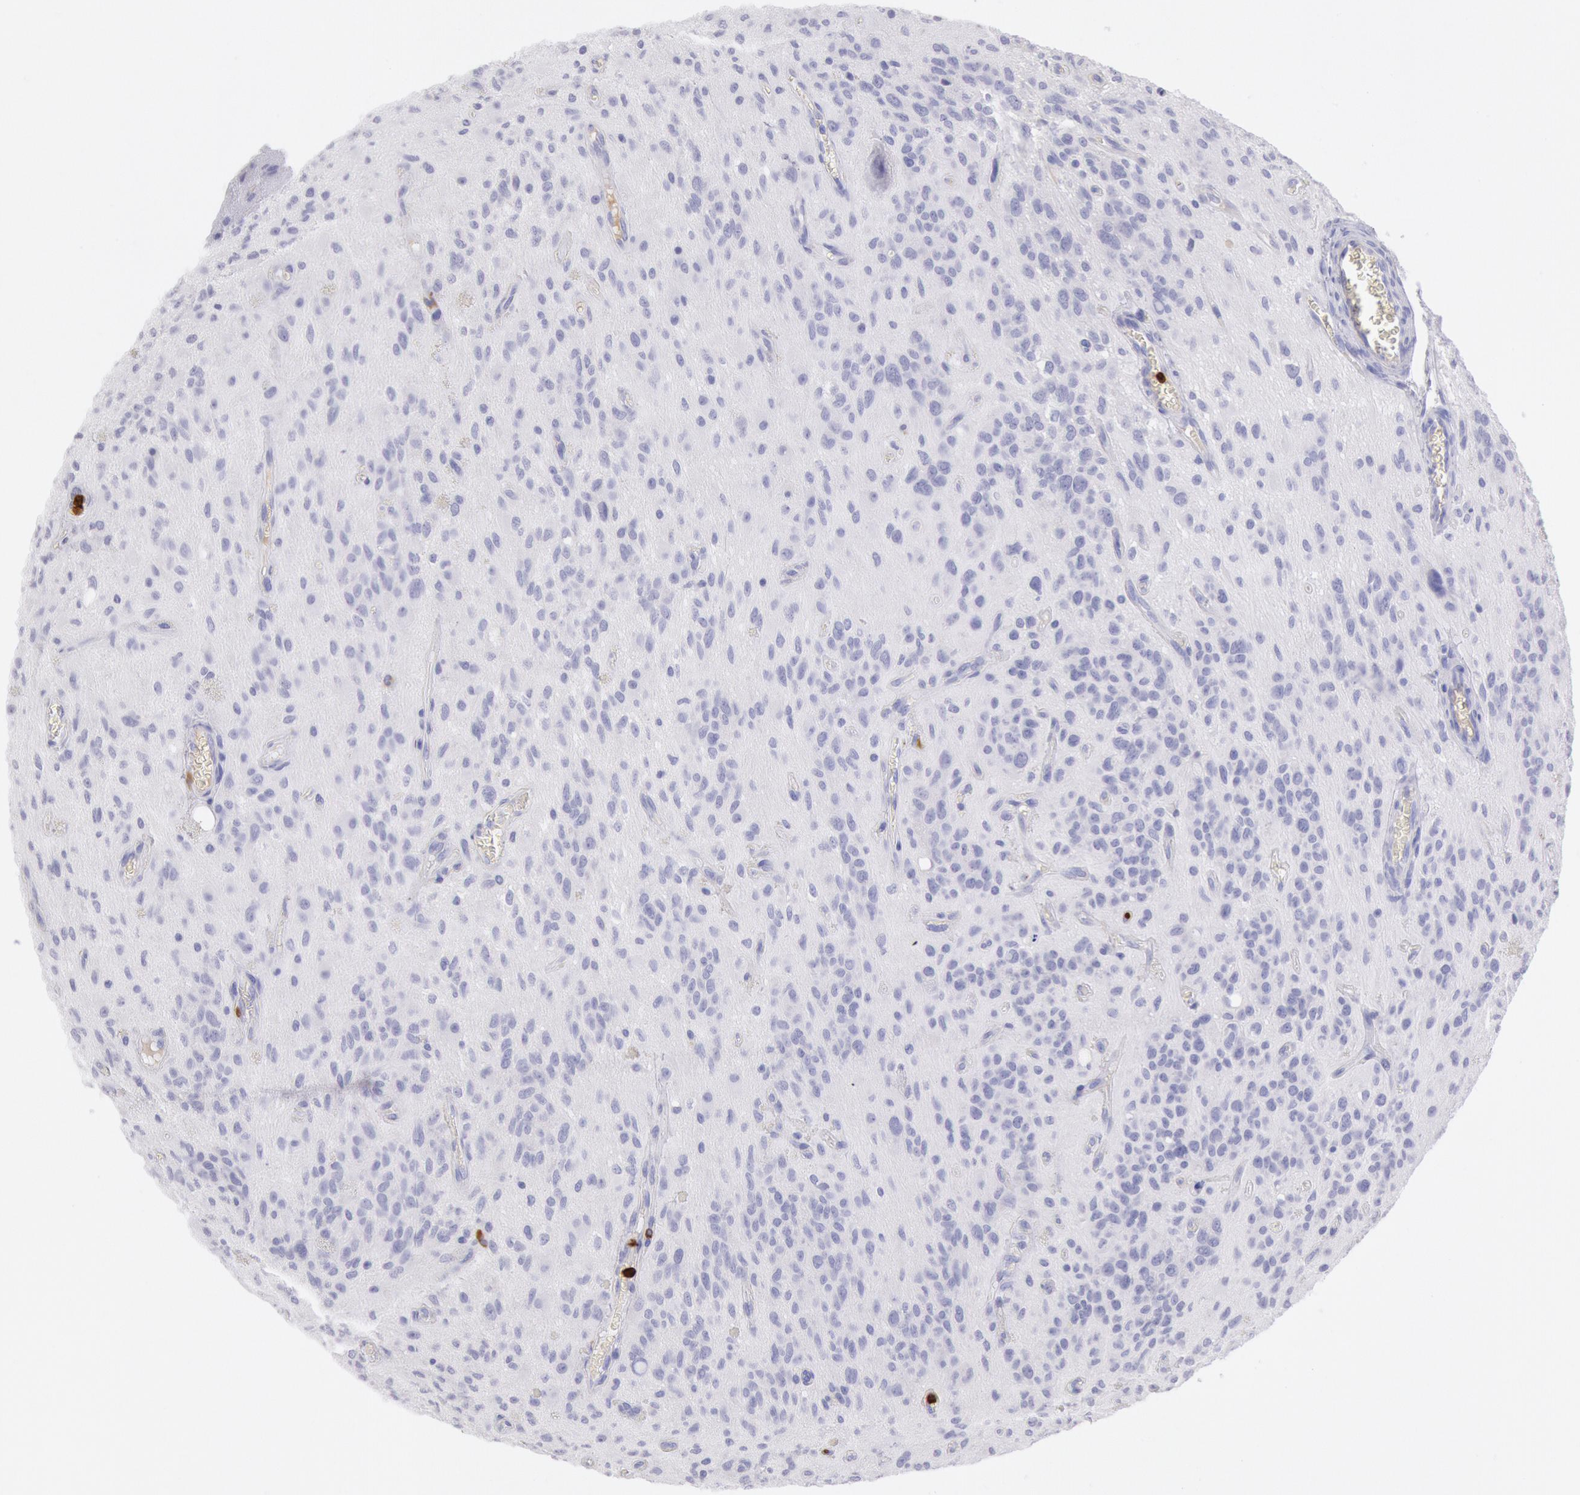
{"staining": {"intensity": "negative", "quantity": "none", "location": "none"}, "tissue": "glioma", "cell_type": "Tumor cells", "image_type": "cancer", "snomed": [{"axis": "morphology", "description": "Glioma, malignant, Low grade"}, {"axis": "topography", "description": "Brain"}], "caption": "This photomicrograph is of glioma stained with IHC to label a protein in brown with the nuclei are counter-stained blue. There is no positivity in tumor cells.", "gene": "FCN1", "patient": {"sex": "female", "age": 15}}